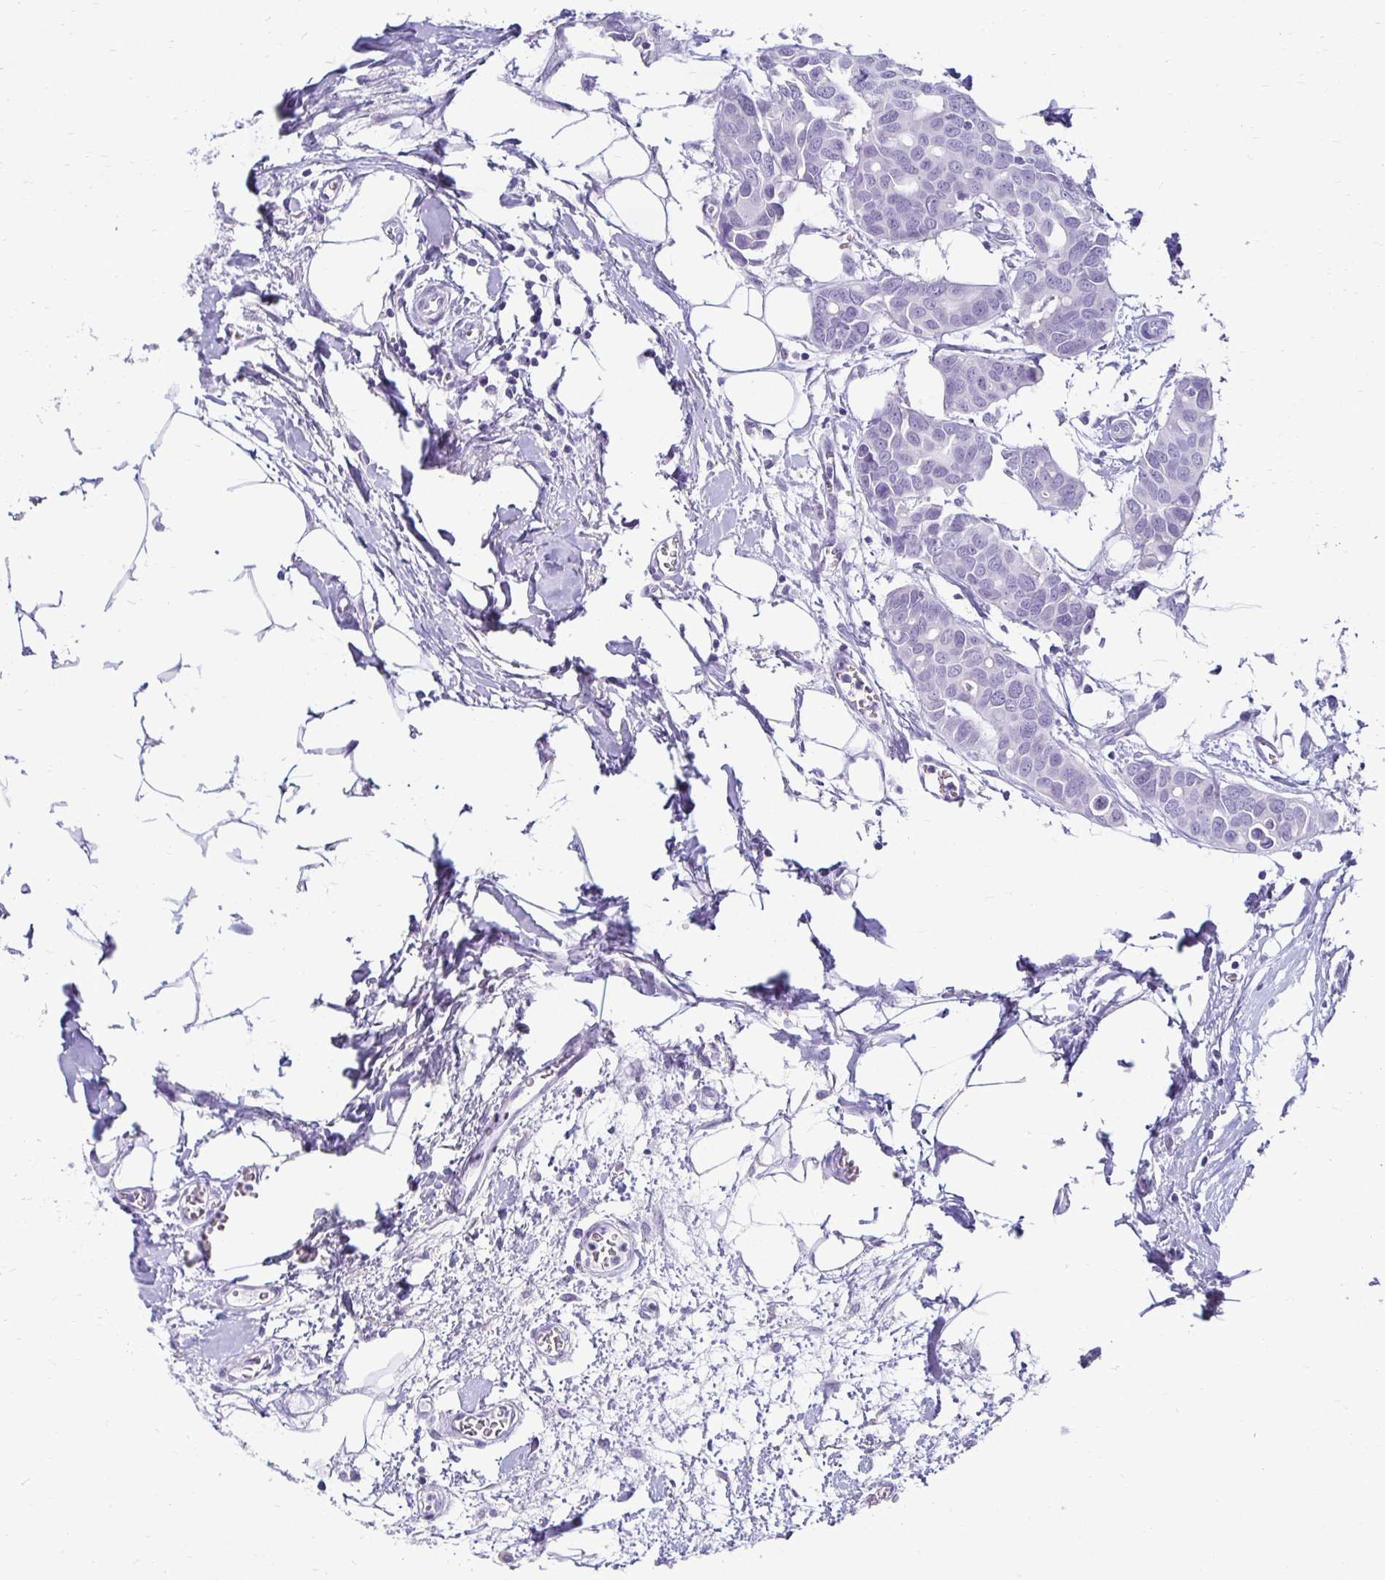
{"staining": {"intensity": "negative", "quantity": "none", "location": "none"}, "tissue": "breast cancer", "cell_type": "Tumor cells", "image_type": "cancer", "snomed": [{"axis": "morphology", "description": "Duct carcinoma"}, {"axis": "topography", "description": "Breast"}], "caption": "Immunohistochemistry micrograph of human breast cancer stained for a protein (brown), which reveals no expression in tumor cells.", "gene": "CST6", "patient": {"sex": "female", "age": 54}}